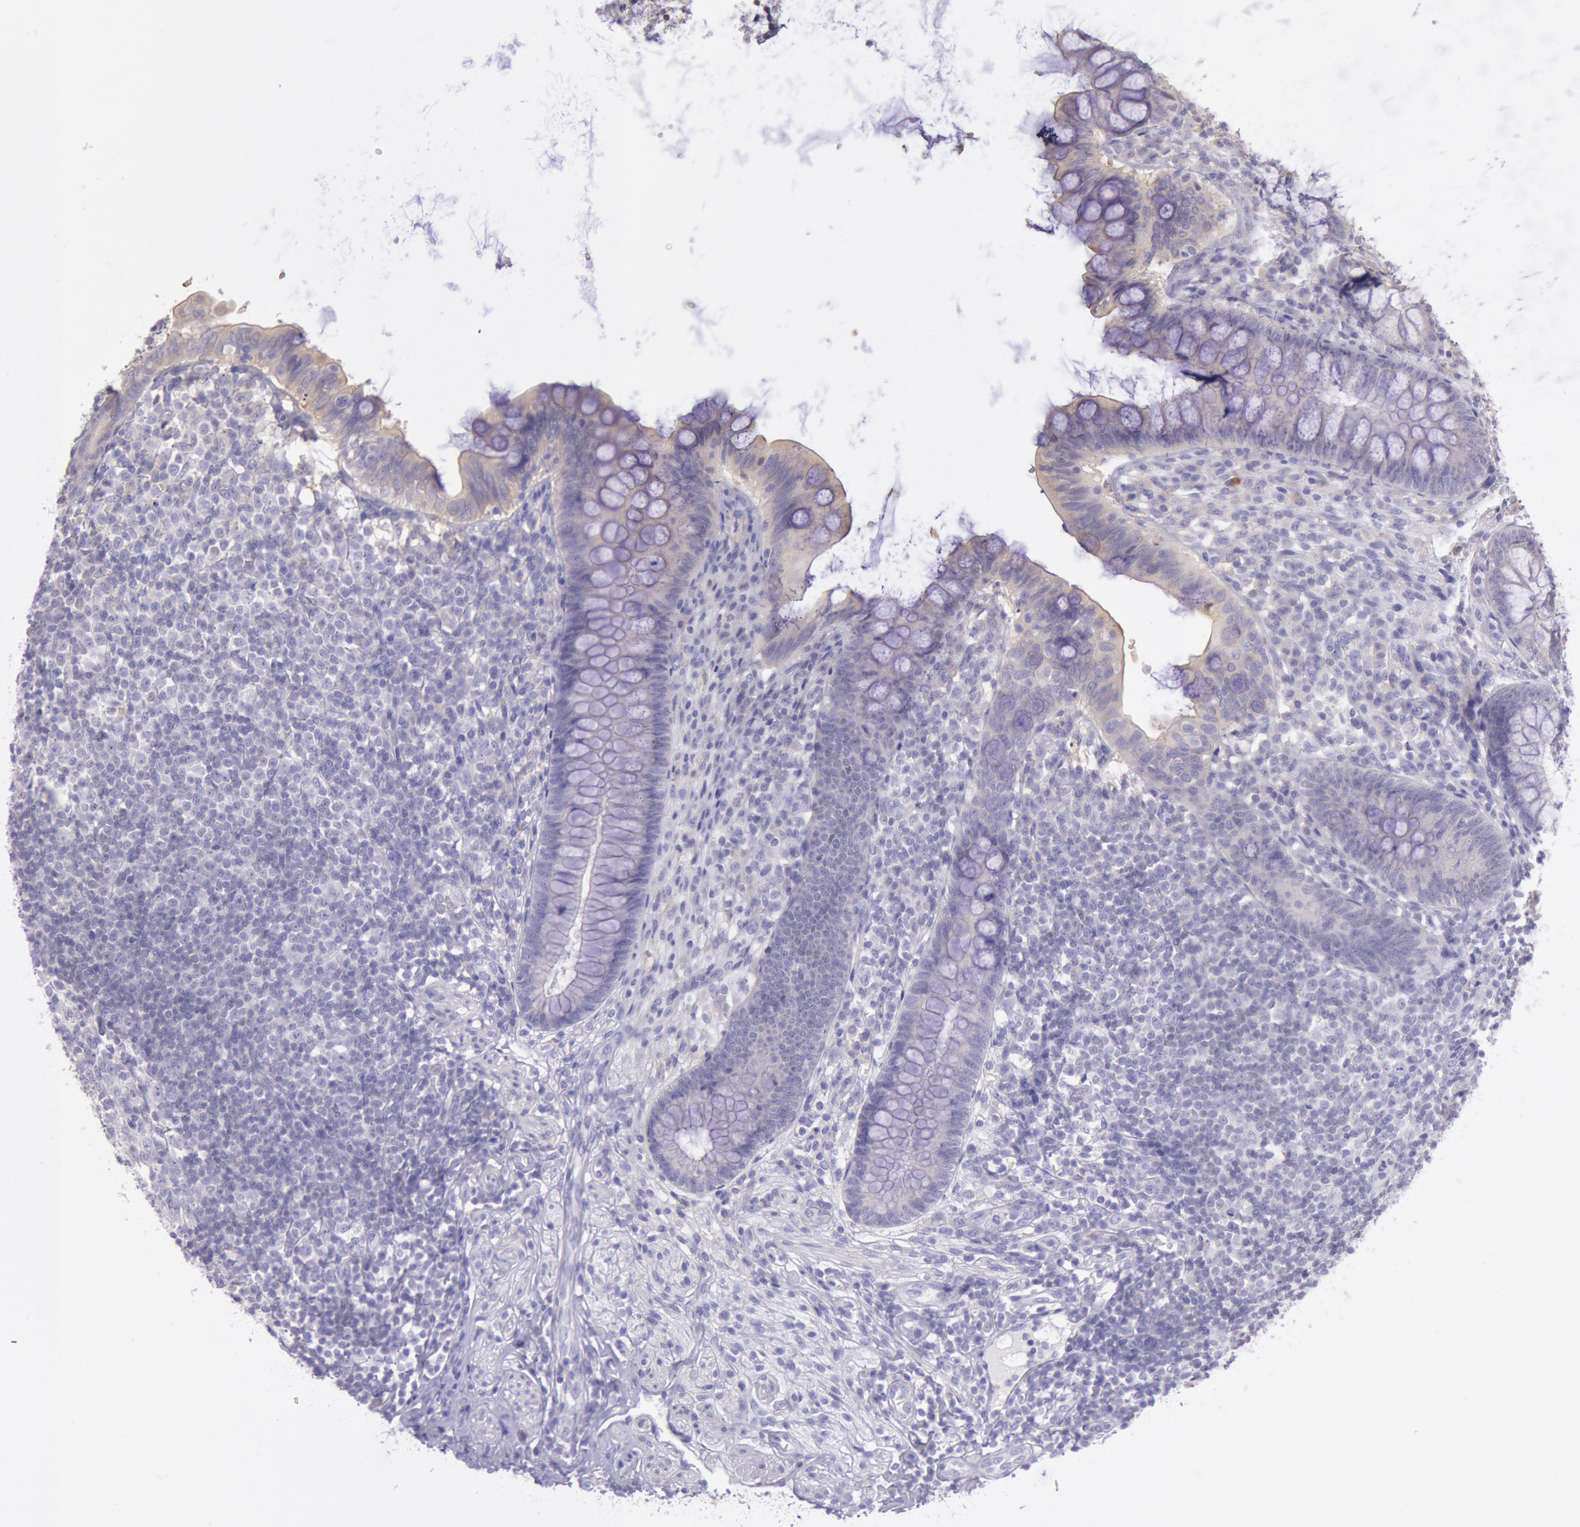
{"staining": {"intensity": "negative", "quantity": "none", "location": "none"}, "tissue": "appendix", "cell_type": "Glandular cells", "image_type": "normal", "snomed": [{"axis": "morphology", "description": "Normal tissue, NOS"}, {"axis": "topography", "description": "Appendix"}], "caption": "DAB immunohistochemical staining of benign appendix exhibits no significant expression in glandular cells. The staining was performed using DAB (3,3'-diaminobenzidine) to visualize the protein expression in brown, while the nuclei were stained in blue with hematoxylin (Magnification: 20x).", "gene": "MYH1", "patient": {"sex": "female", "age": 66}}